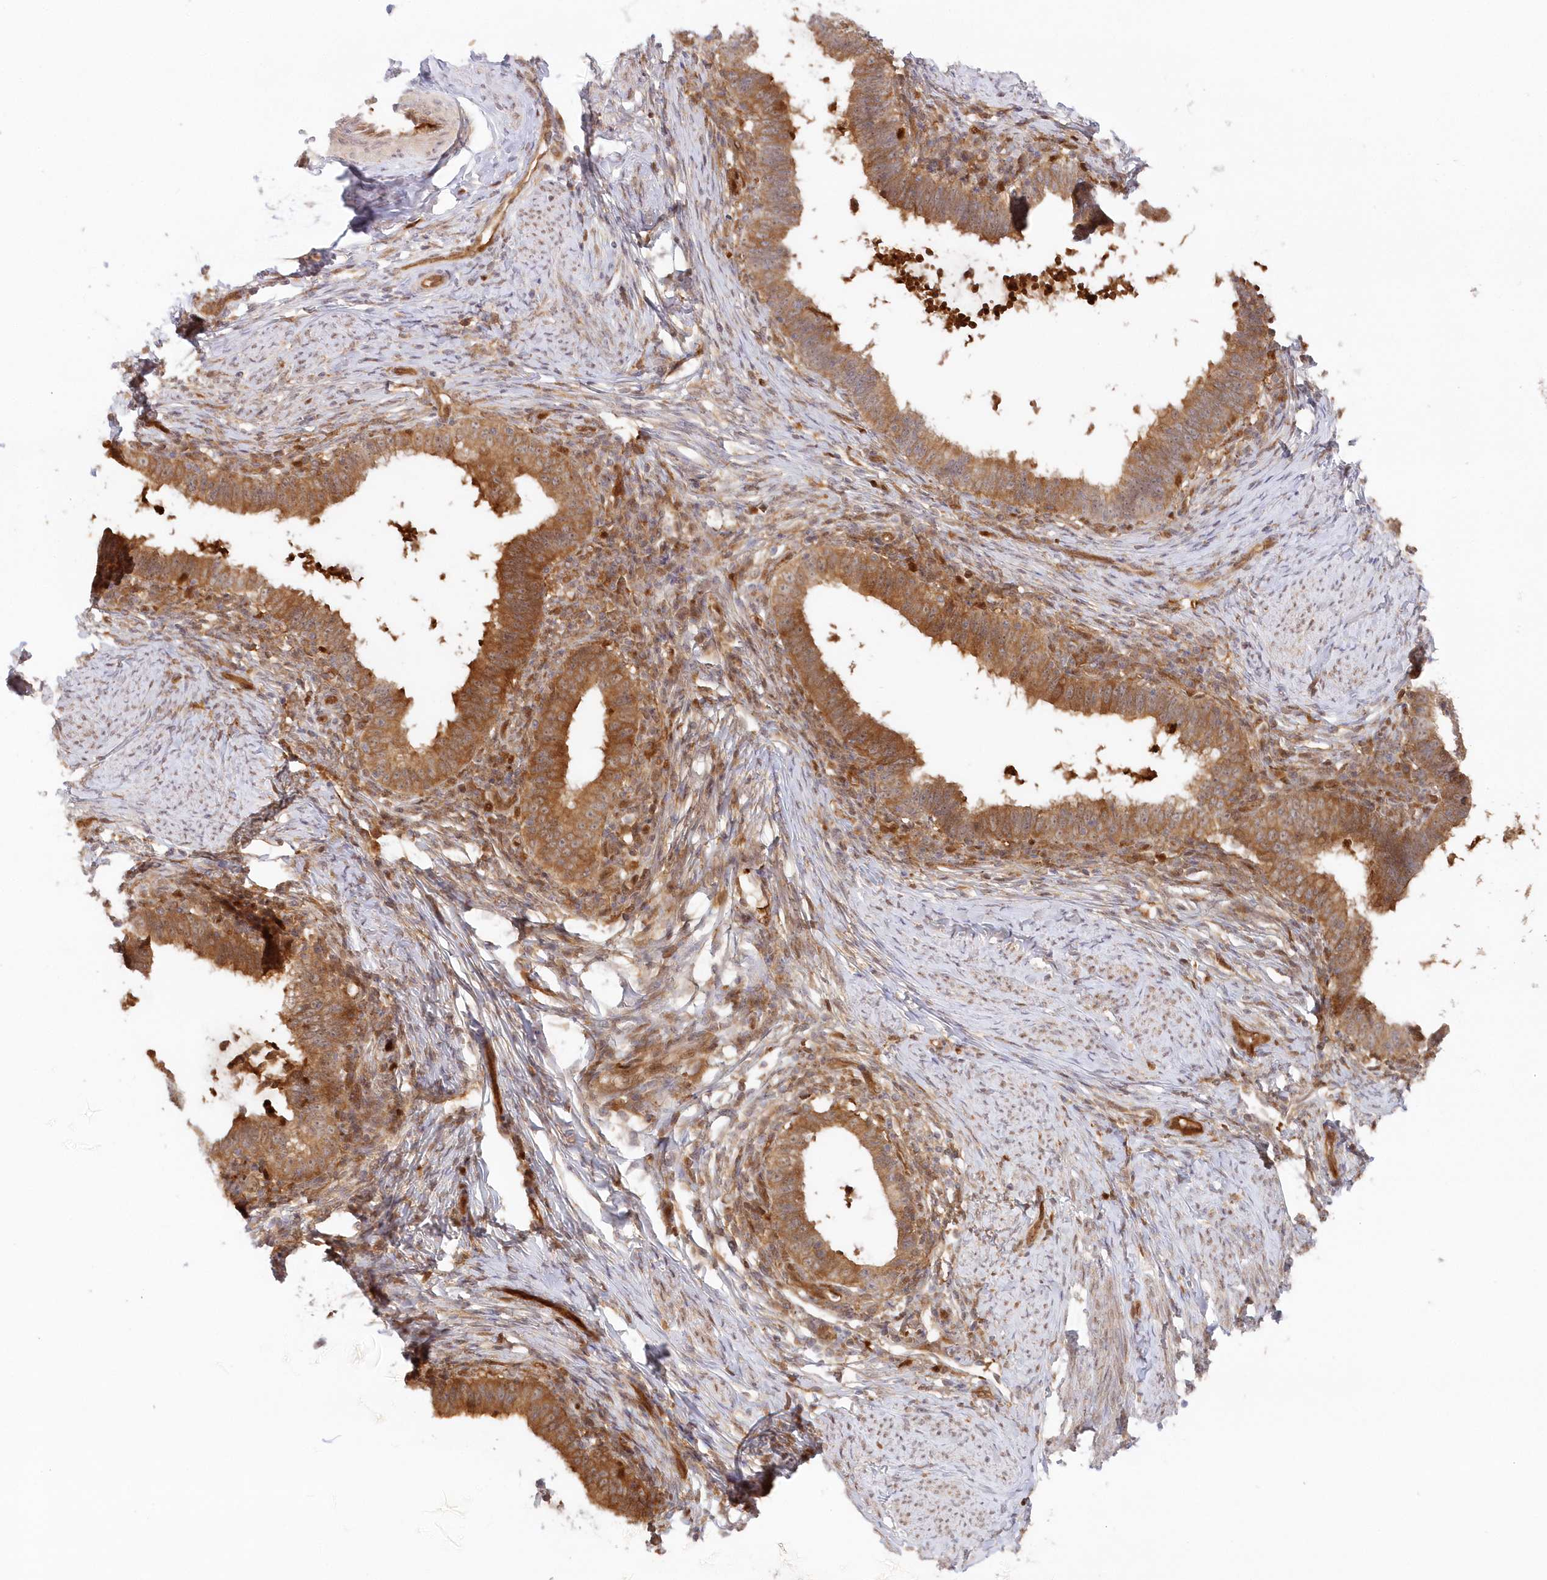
{"staining": {"intensity": "moderate", "quantity": ">75%", "location": "cytoplasmic/membranous"}, "tissue": "cervical cancer", "cell_type": "Tumor cells", "image_type": "cancer", "snomed": [{"axis": "morphology", "description": "Adenocarcinoma, NOS"}, {"axis": "topography", "description": "Cervix"}], "caption": "Brown immunohistochemical staining in human cervical cancer (adenocarcinoma) shows moderate cytoplasmic/membranous expression in about >75% of tumor cells. Nuclei are stained in blue.", "gene": "GBE1", "patient": {"sex": "female", "age": 36}}